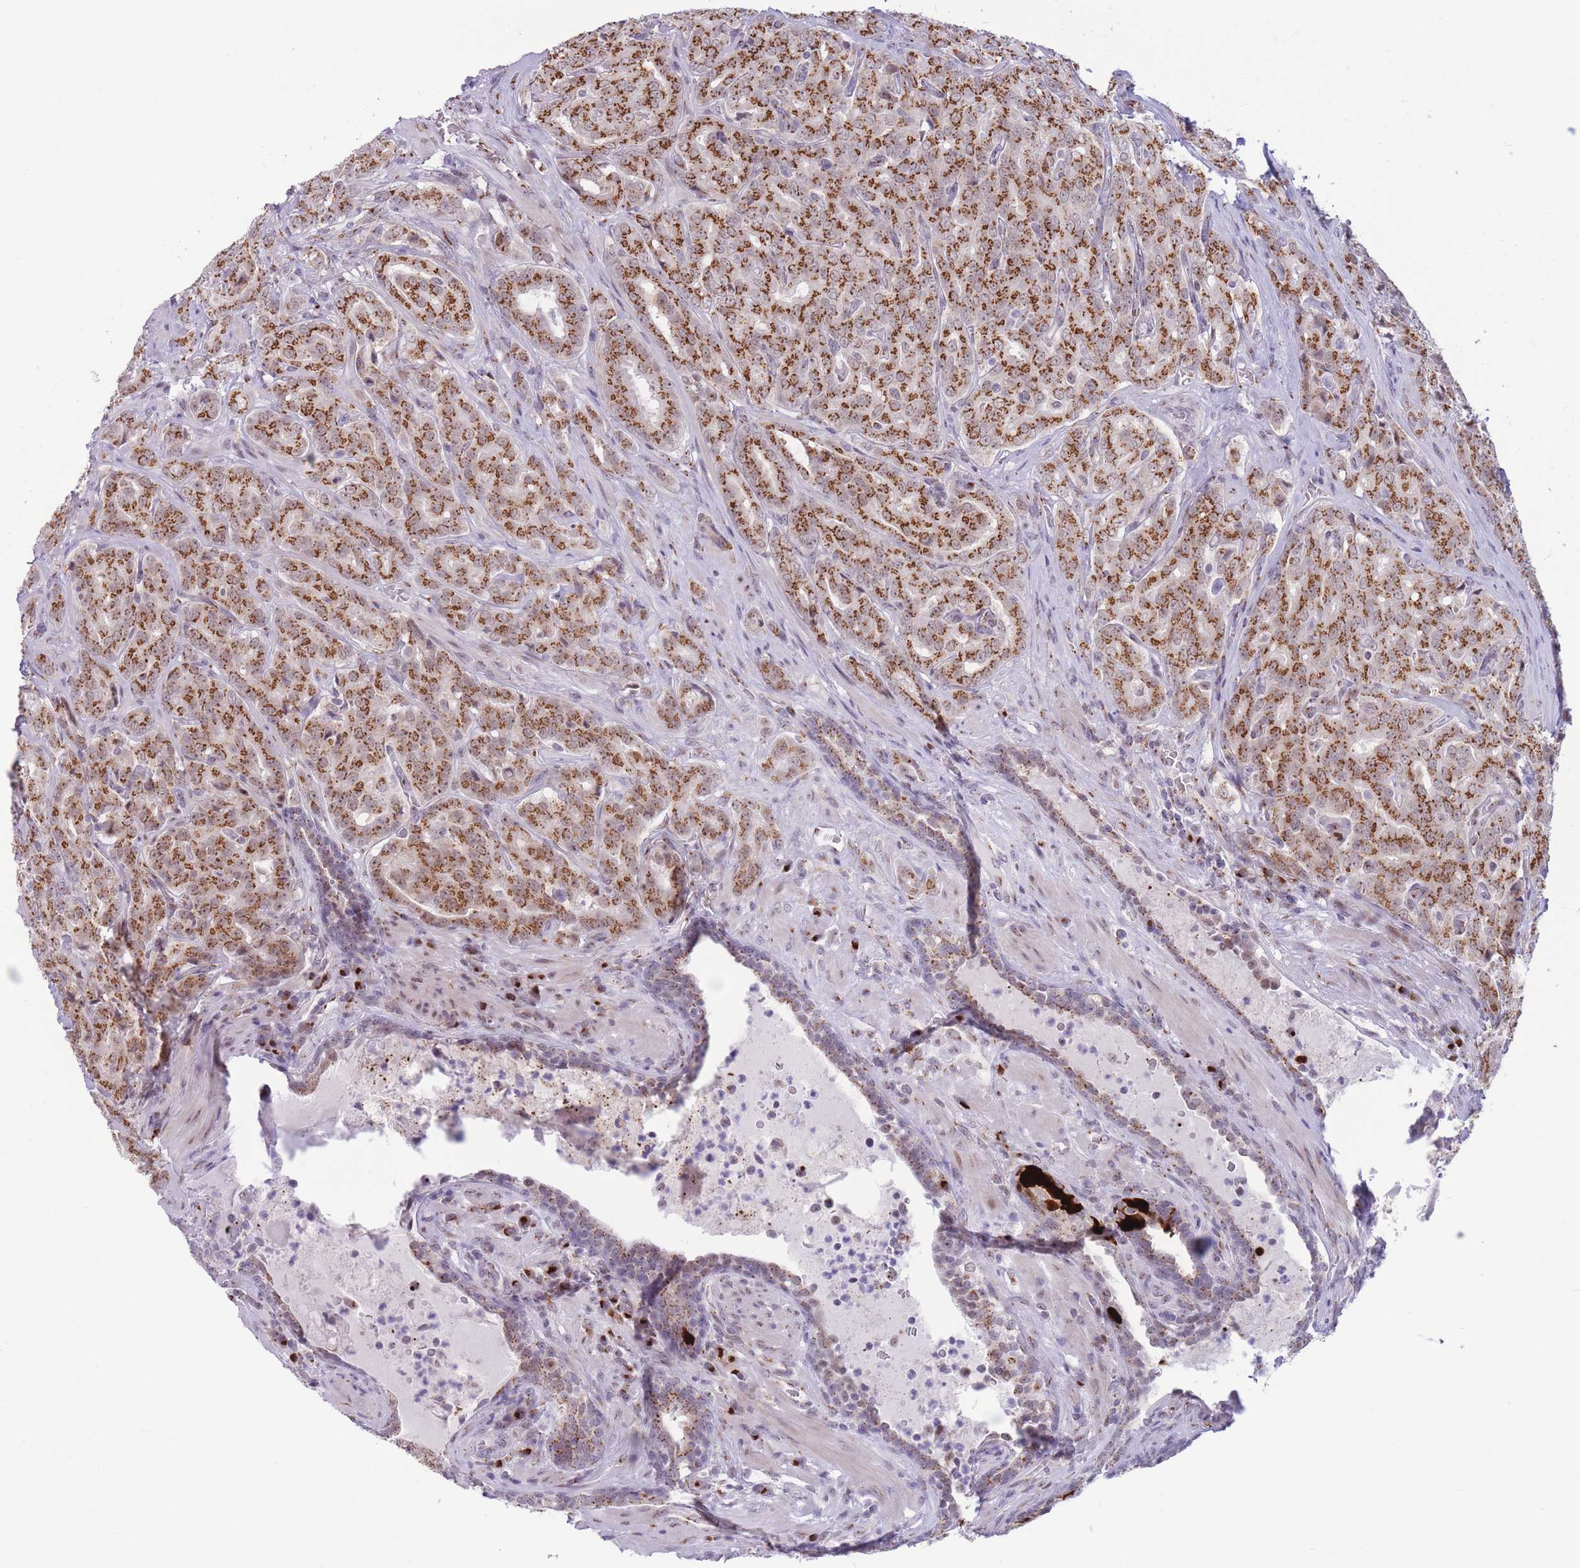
{"staining": {"intensity": "strong", "quantity": ">75%", "location": "cytoplasmic/membranous"}, "tissue": "prostate cancer", "cell_type": "Tumor cells", "image_type": "cancer", "snomed": [{"axis": "morphology", "description": "Adenocarcinoma, High grade"}, {"axis": "topography", "description": "Prostate"}], "caption": "The micrograph exhibits a brown stain indicating the presence of a protein in the cytoplasmic/membranous of tumor cells in high-grade adenocarcinoma (prostate).", "gene": "INO80C", "patient": {"sex": "male", "age": 68}}